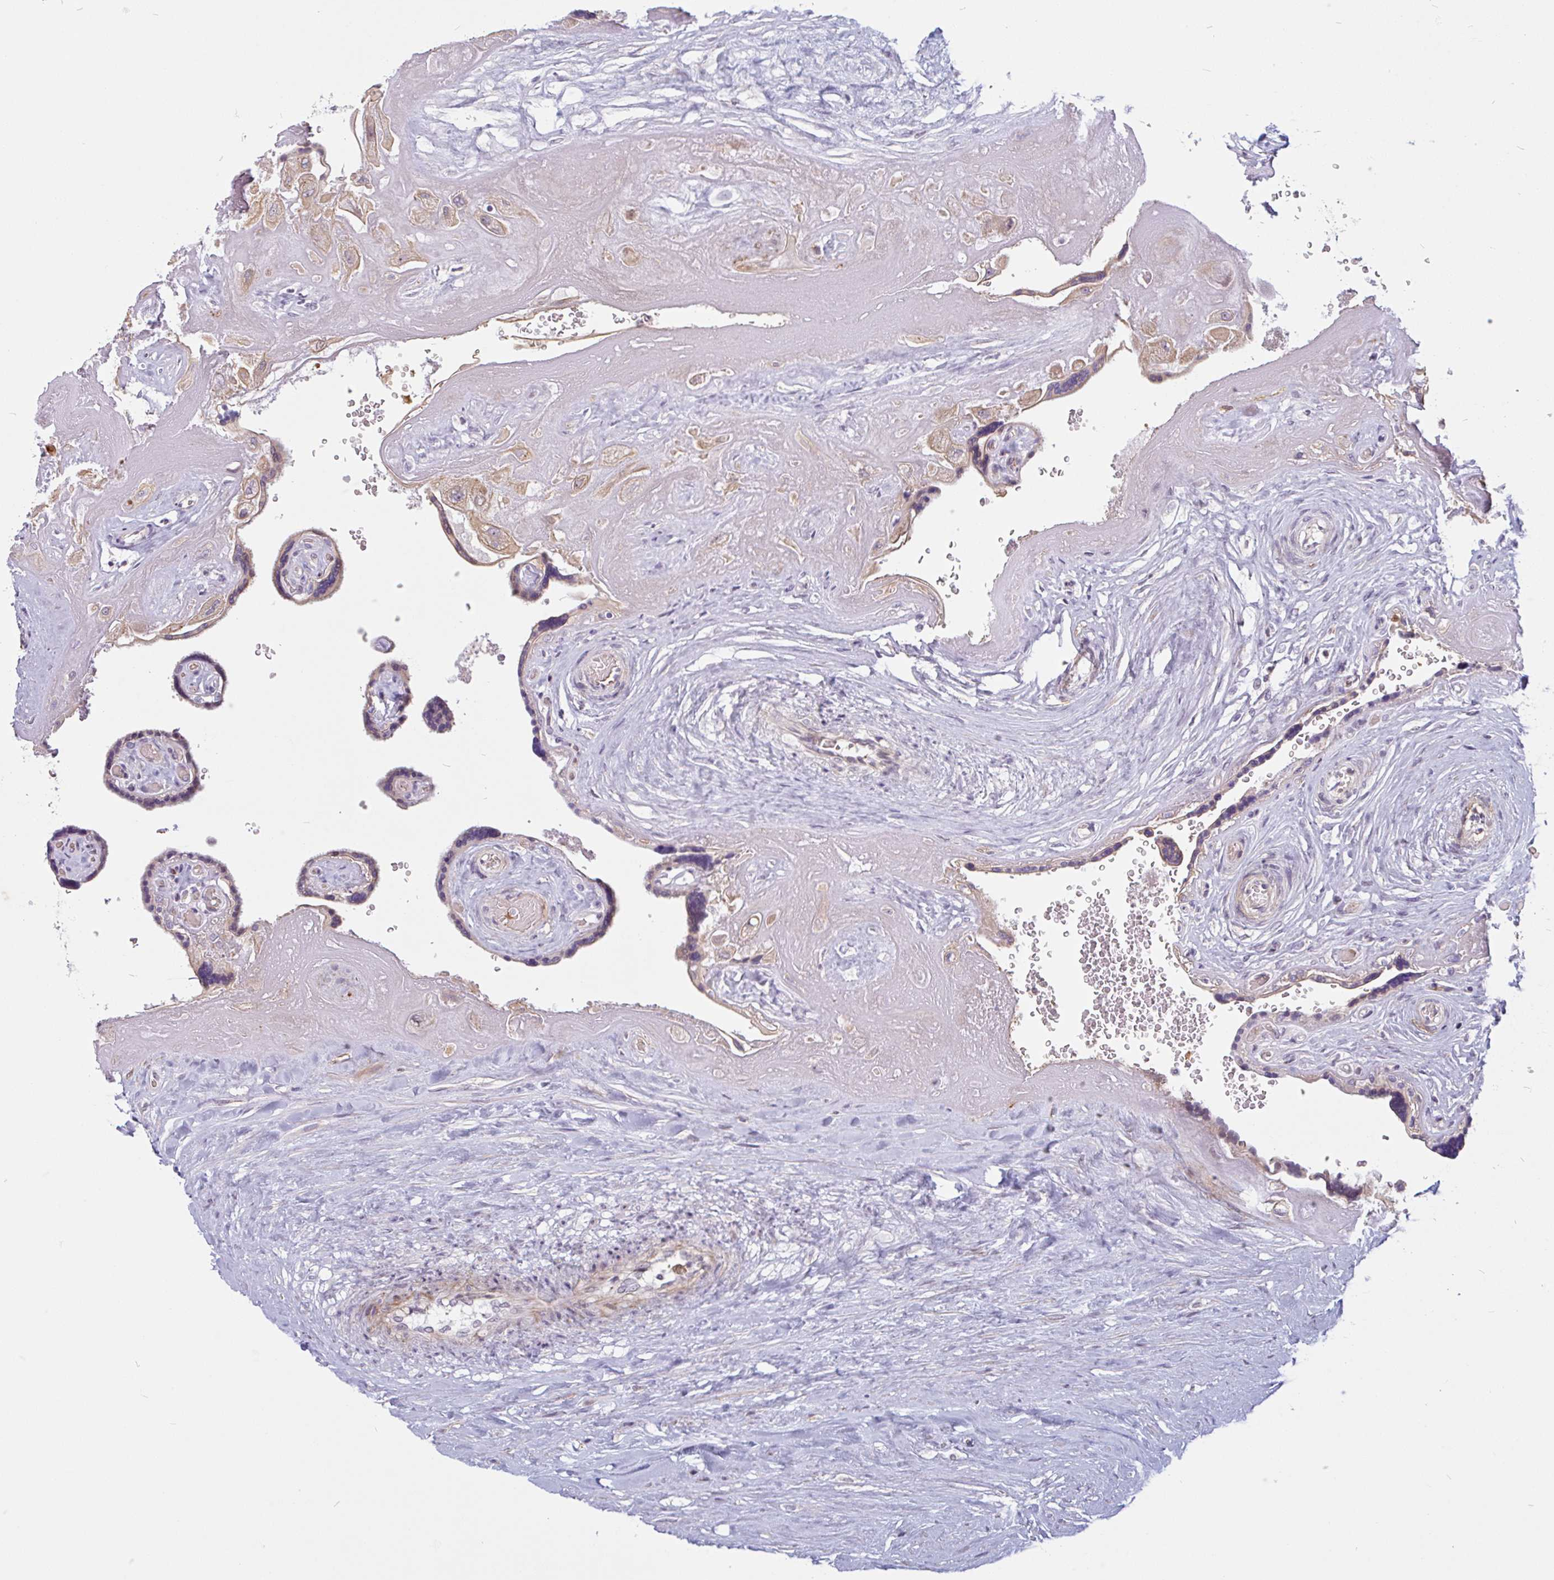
{"staining": {"intensity": "weak", "quantity": ">75%", "location": "cytoplasmic/membranous"}, "tissue": "placenta", "cell_type": "Decidual cells", "image_type": "normal", "snomed": [{"axis": "morphology", "description": "Normal tissue, NOS"}, {"axis": "topography", "description": "Placenta"}], "caption": "IHC histopathology image of benign placenta stained for a protein (brown), which demonstrates low levels of weak cytoplasmic/membranous expression in approximately >75% of decidual cells.", "gene": "TMEM119", "patient": {"sex": "female", "age": 32}}